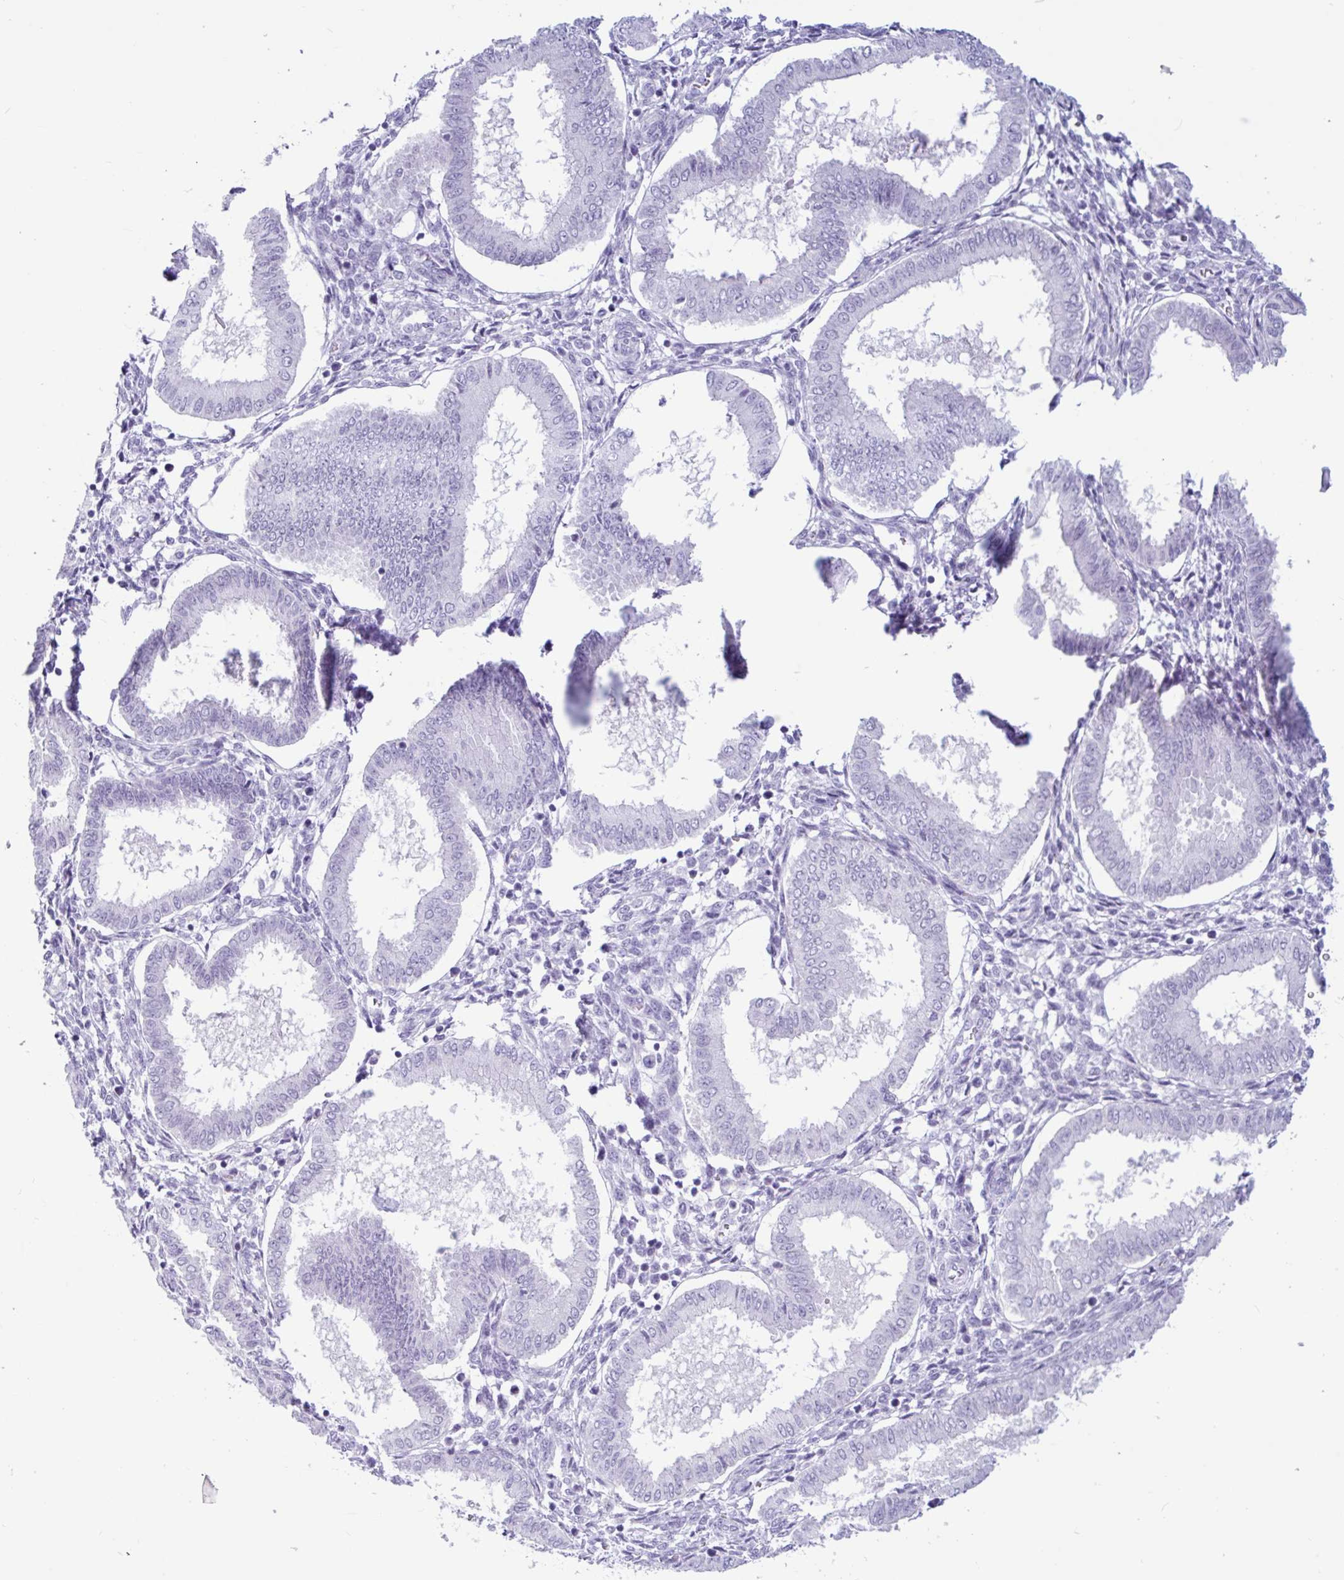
{"staining": {"intensity": "negative", "quantity": "none", "location": "none"}, "tissue": "endometrium", "cell_type": "Cells in endometrial stroma", "image_type": "normal", "snomed": [{"axis": "morphology", "description": "Normal tissue, NOS"}, {"axis": "topography", "description": "Endometrium"}], "caption": "IHC of normal endometrium demonstrates no positivity in cells in endometrial stroma.", "gene": "CTSE", "patient": {"sex": "female", "age": 24}}